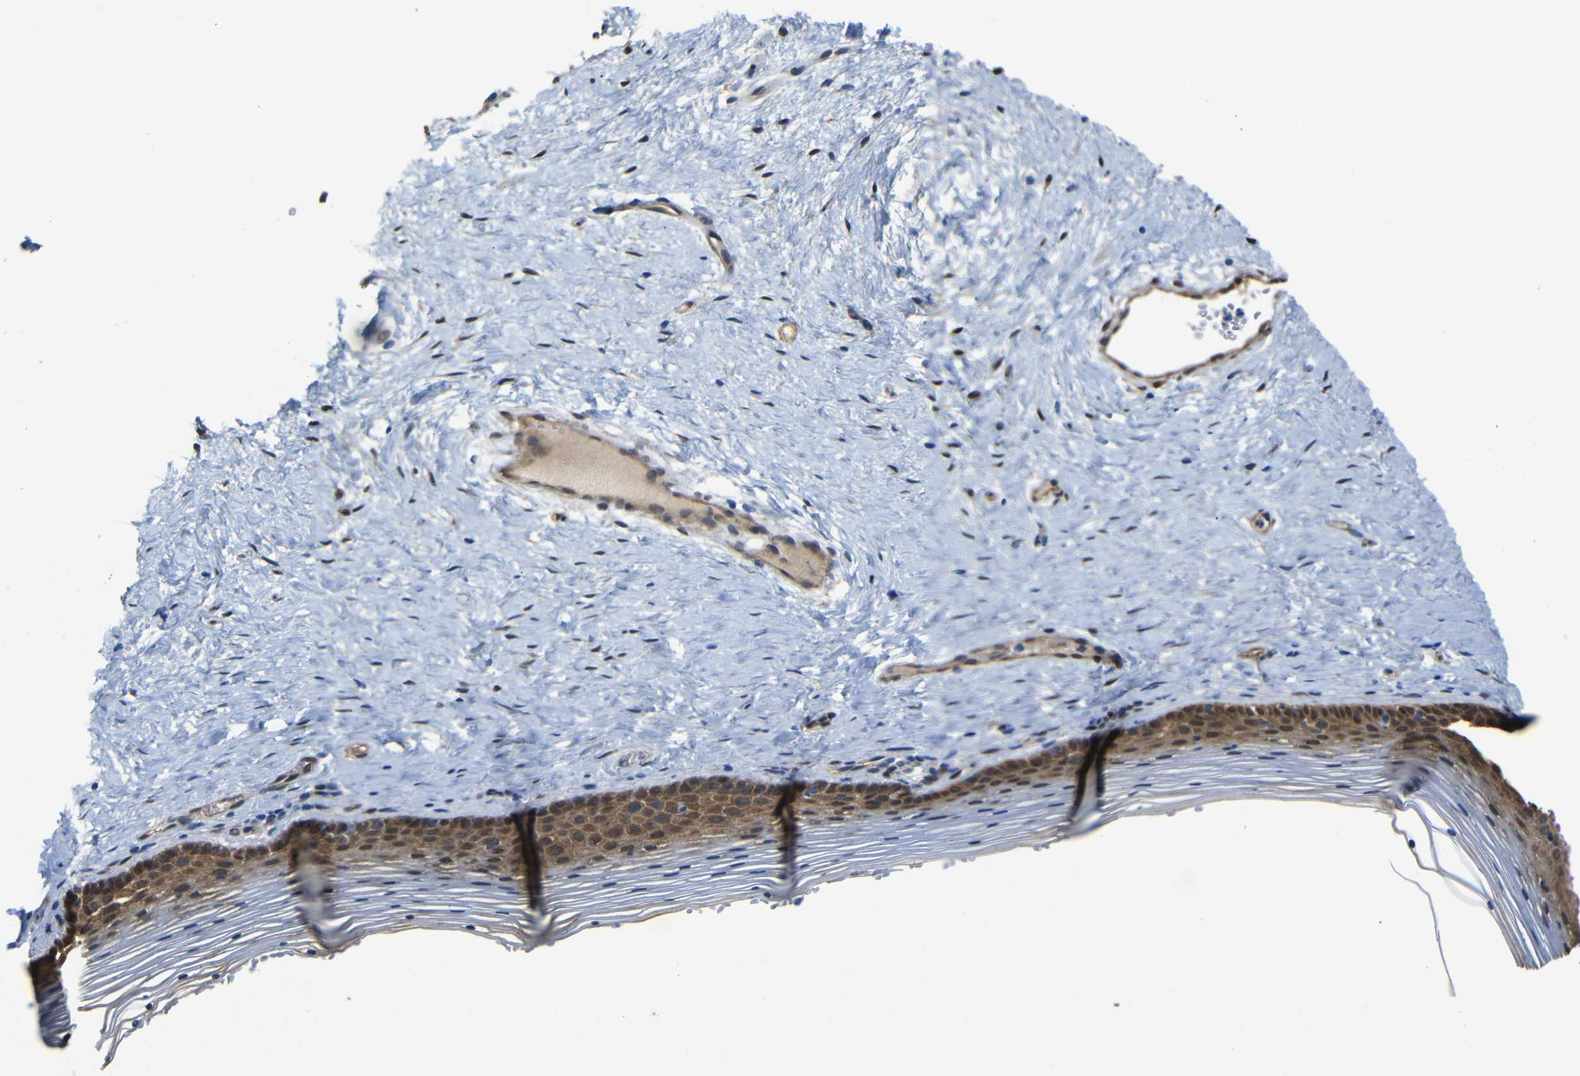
{"staining": {"intensity": "moderate", "quantity": ">75%", "location": "cytoplasmic/membranous,nuclear"}, "tissue": "vagina", "cell_type": "Squamous epithelial cells", "image_type": "normal", "snomed": [{"axis": "morphology", "description": "Normal tissue, NOS"}, {"axis": "topography", "description": "Vagina"}], "caption": "Squamous epithelial cells display medium levels of moderate cytoplasmic/membranous,nuclear positivity in about >75% of cells in unremarkable vagina. The staining is performed using DAB (3,3'-diaminobenzidine) brown chromogen to label protein expression. The nuclei are counter-stained blue using hematoxylin.", "gene": "YAP1", "patient": {"sex": "female", "age": 32}}